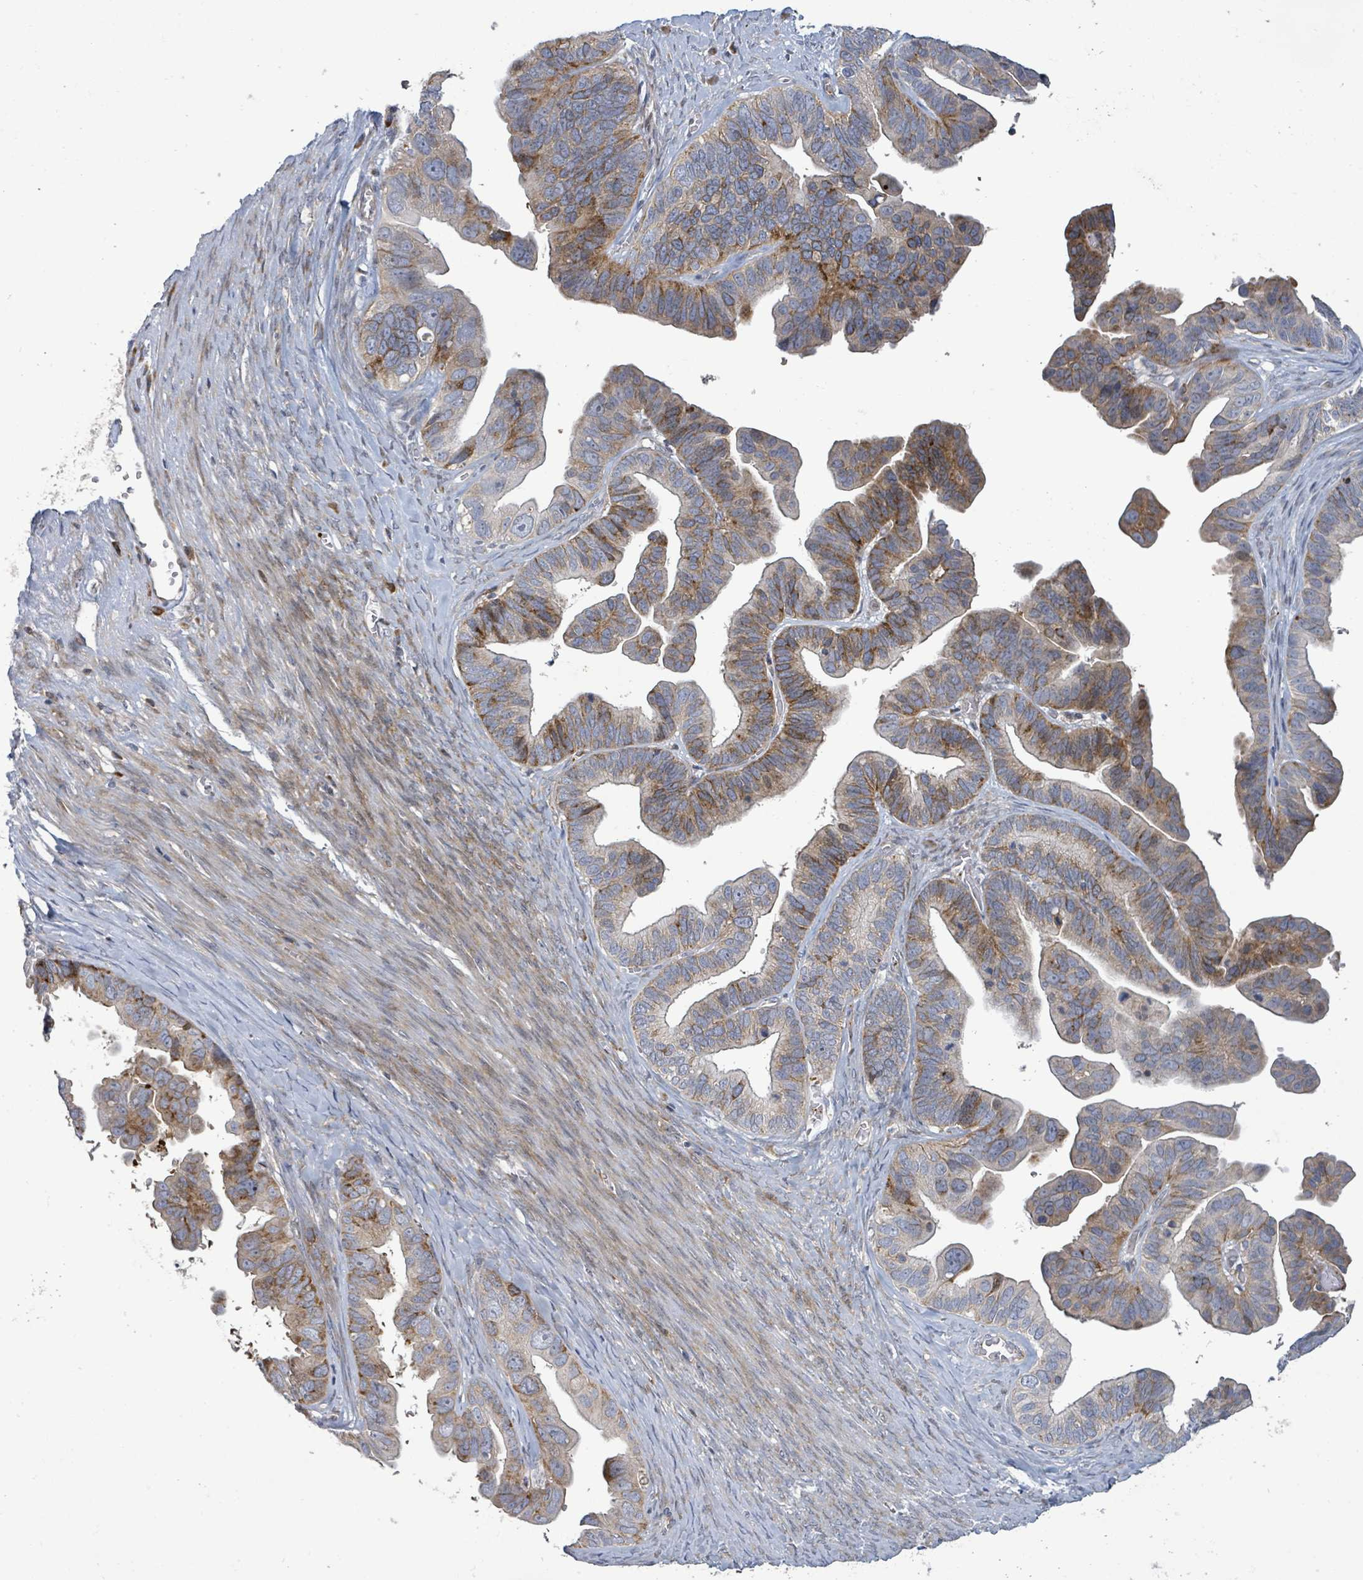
{"staining": {"intensity": "strong", "quantity": "25%-75%", "location": "cytoplasmic/membranous"}, "tissue": "ovarian cancer", "cell_type": "Tumor cells", "image_type": "cancer", "snomed": [{"axis": "morphology", "description": "Cystadenocarcinoma, serous, NOS"}, {"axis": "topography", "description": "Ovary"}], "caption": "About 25%-75% of tumor cells in ovarian cancer show strong cytoplasmic/membranous protein staining as visualized by brown immunohistochemical staining.", "gene": "LILRA4", "patient": {"sex": "female", "age": 56}}